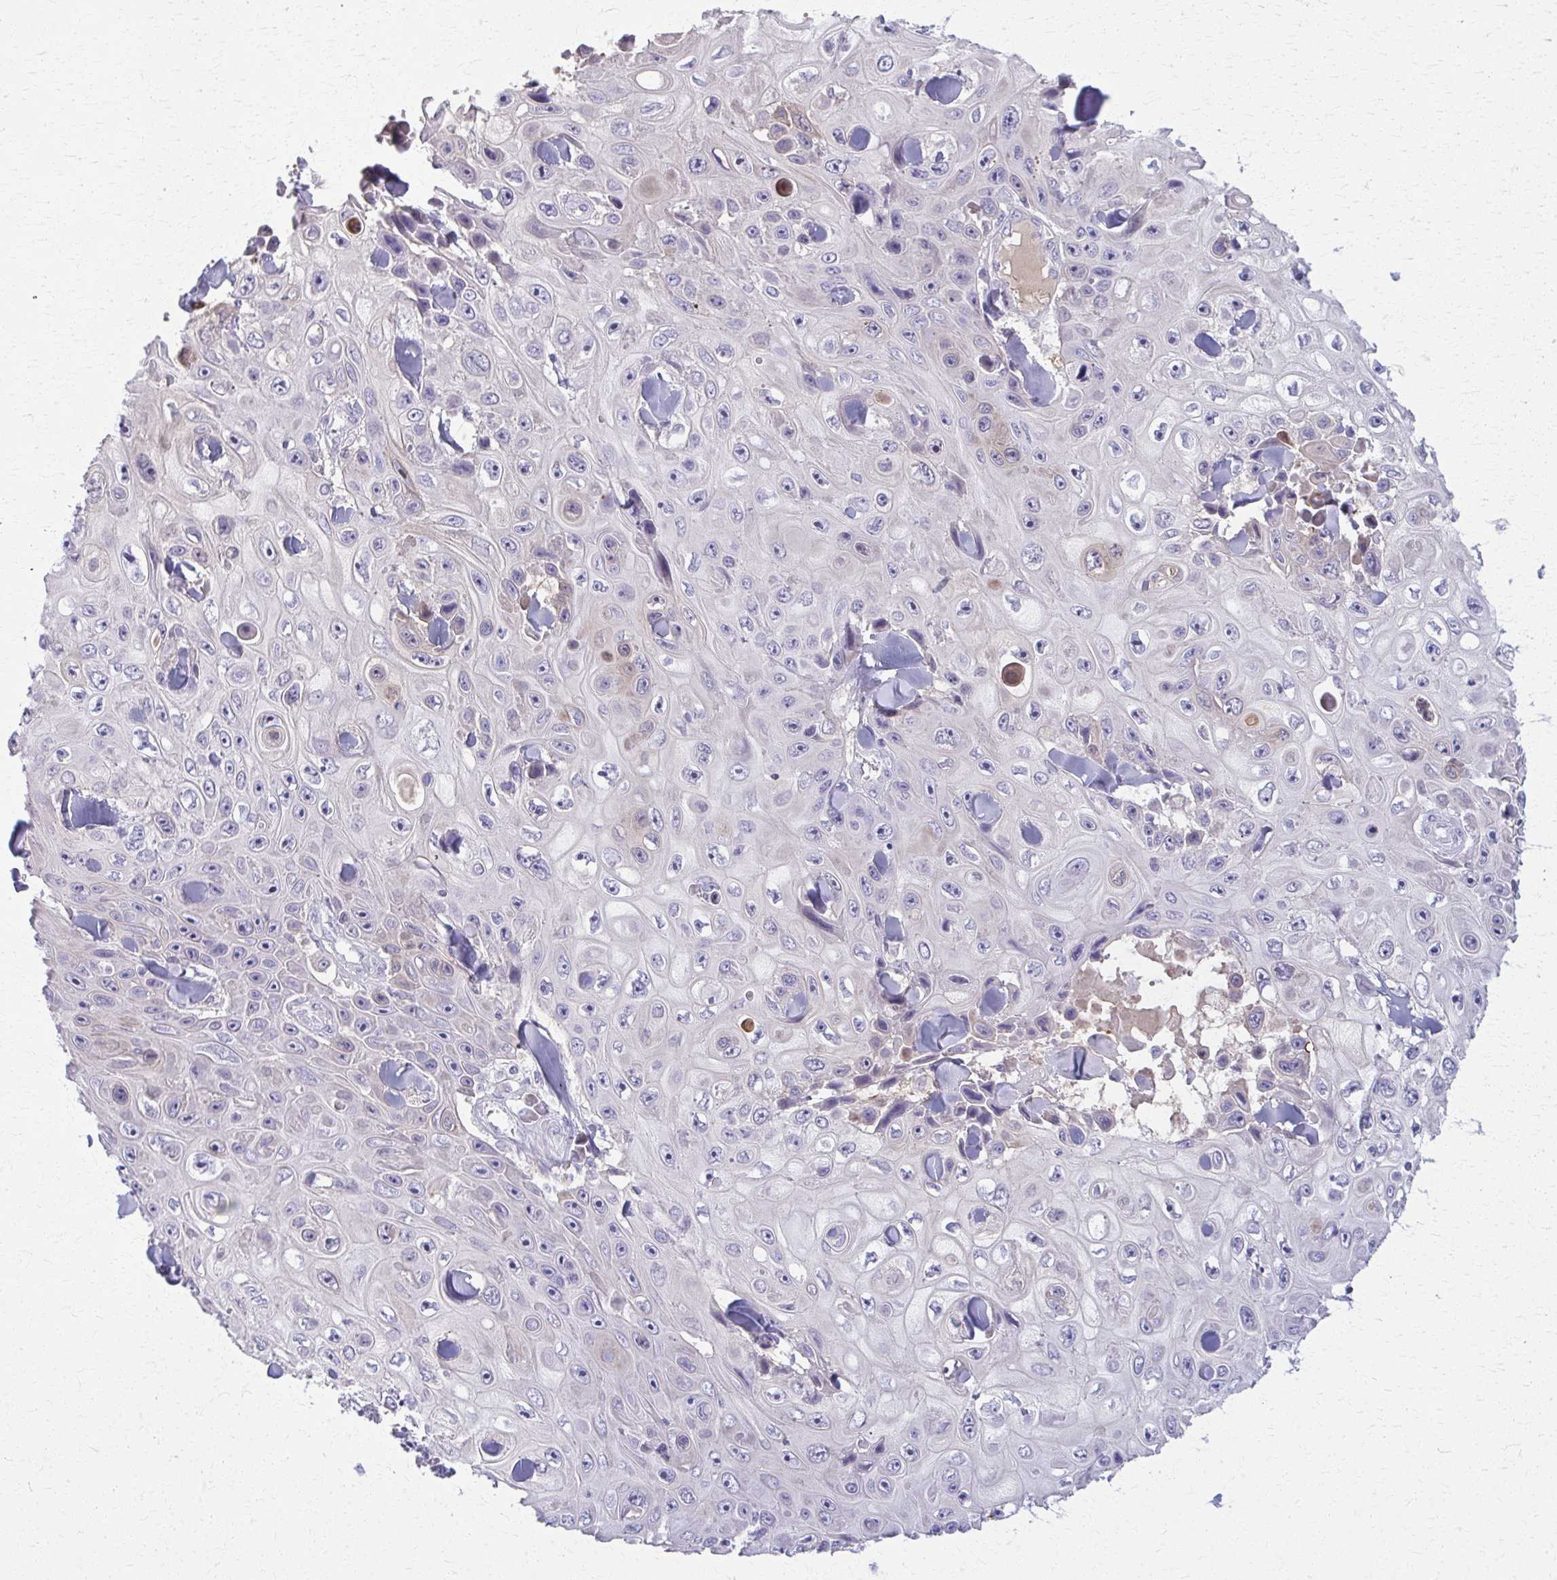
{"staining": {"intensity": "negative", "quantity": "none", "location": "none"}, "tissue": "skin cancer", "cell_type": "Tumor cells", "image_type": "cancer", "snomed": [{"axis": "morphology", "description": "Squamous cell carcinoma, NOS"}, {"axis": "topography", "description": "Skin"}], "caption": "A high-resolution image shows immunohistochemistry (IHC) staining of squamous cell carcinoma (skin), which reveals no significant positivity in tumor cells. (DAB IHC visualized using brightfield microscopy, high magnification).", "gene": "OR4M1", "patient": {"sex": "male", "age": 82}}